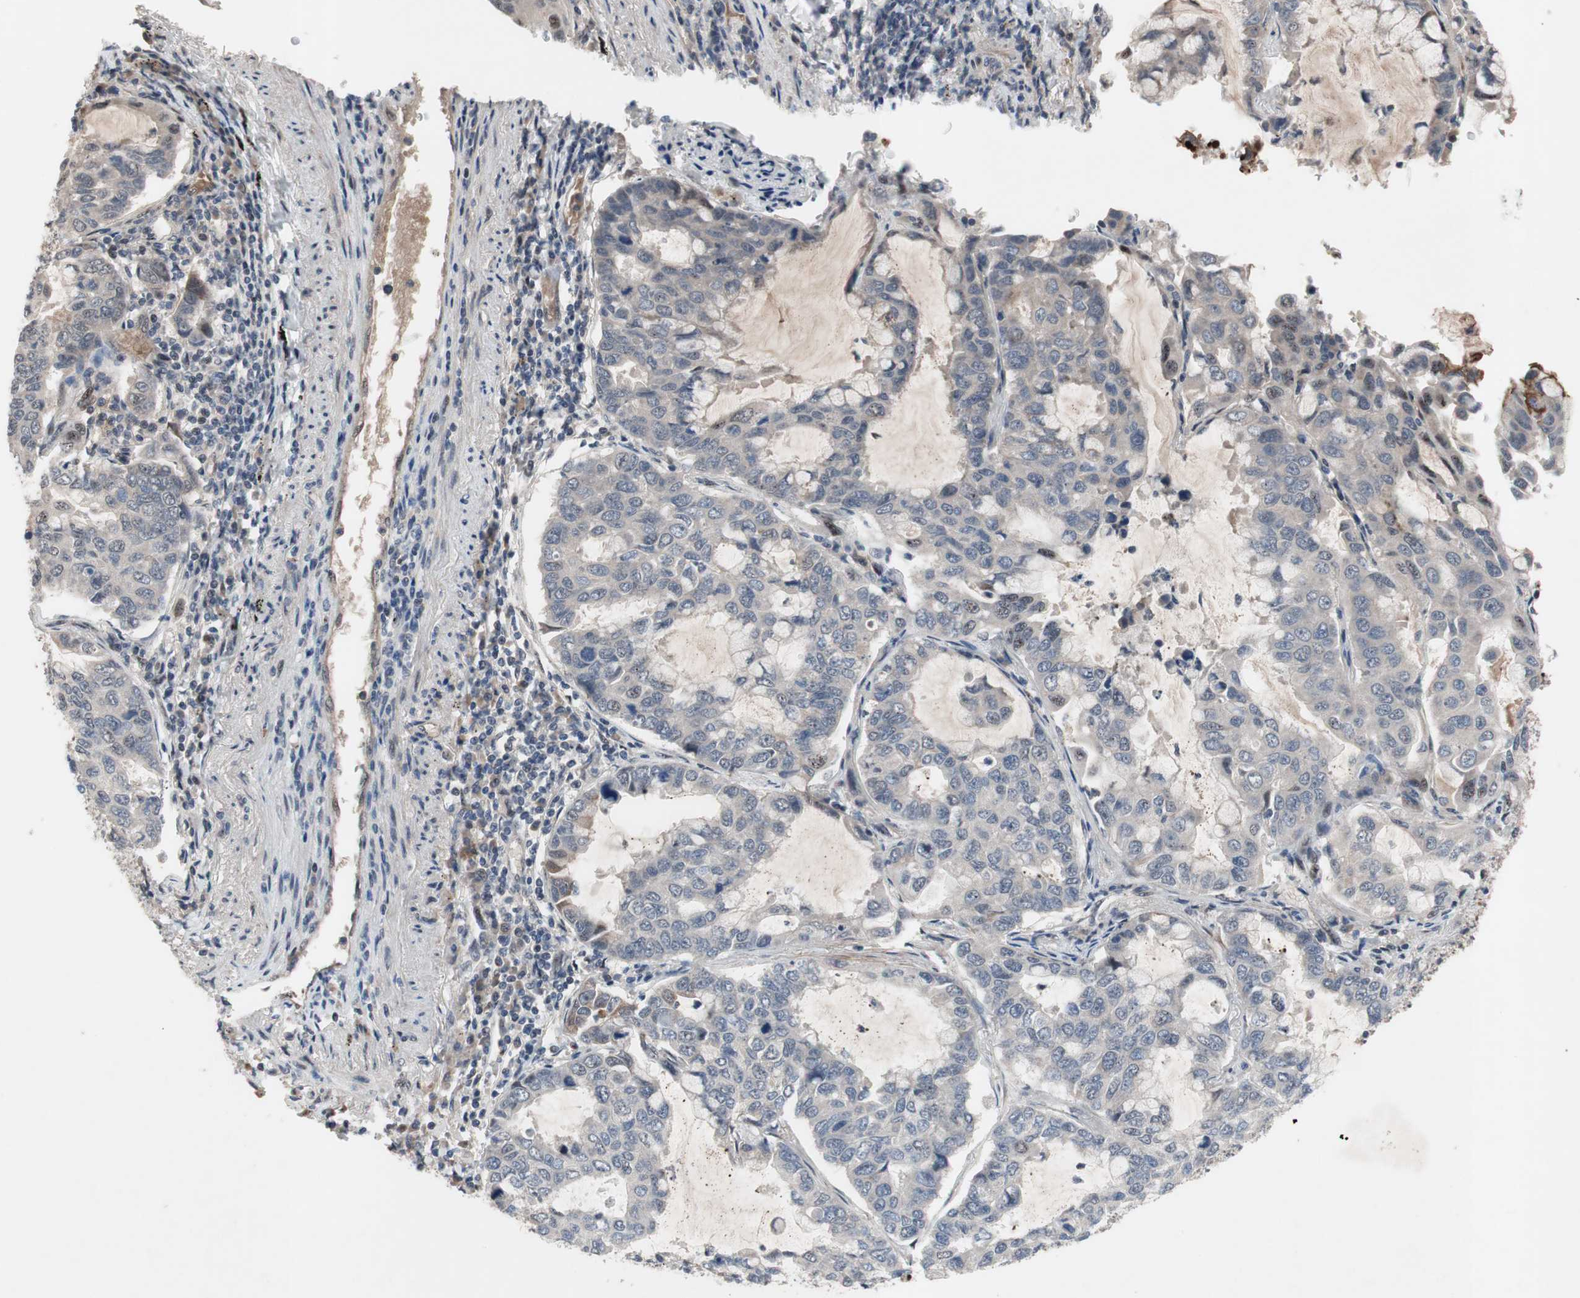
{"staining": {"intensity": "weak", "quantity": "<25%", "location": "cytoplasmic/membranous,nuclear"}, "tissue": "lung cancer", "cell_type": "Tumor cells", "image_type": "cancer", "snomed": [{"axis": "morphology", "description": "Adenocarcinoma, NOS"}, {"axis": "topography", "description": "Lung"}], "caption": "Tumor cells are negative for brown protein staining in lung adenocarcinoma.", "gene": "SOX7", "patient": {"sex": "male", "age": 64}}